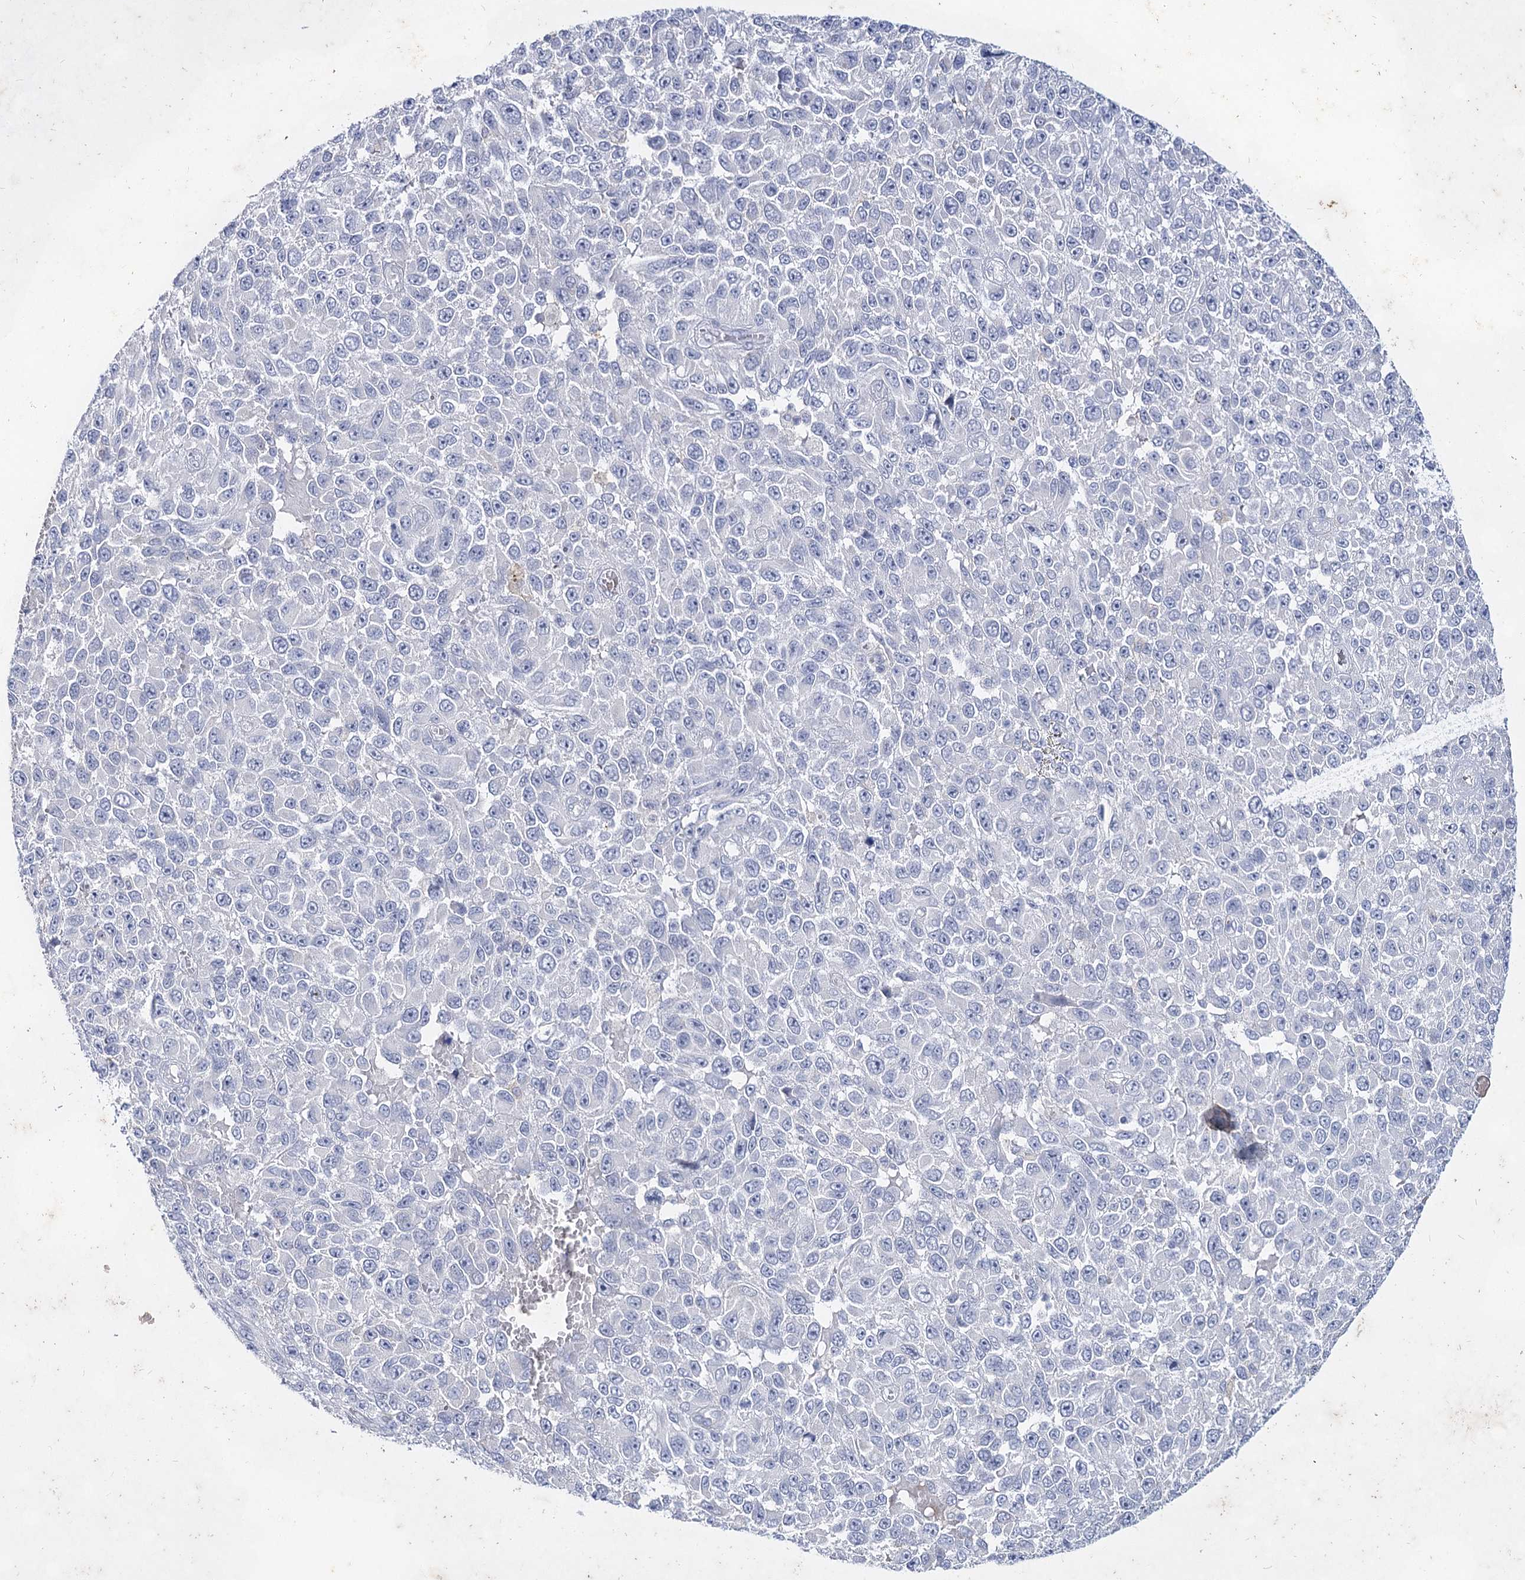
{"staining": {"intensity": "negative", "quantity": "none", "location": "none"}, "tissue": "melanoma", "cell_type": "Tumor cells", "image_type": "cancer", "snomed": [{"axis": "morphology", "description": "Malignant melanoma, NOS"}, {"axis": "topography", "description": "Skin"}], "caption": "Melanoma was stained to show a protein in brown. There is no significant expression in tumor cells. The staining was performed using DAB to visualize the protein expression in brown, while the nuclei were stained in blue with hematoxylin (Magnification: 20x).", "gene": "CCDC73", "patient": {"sex": "female", "age": 96}}